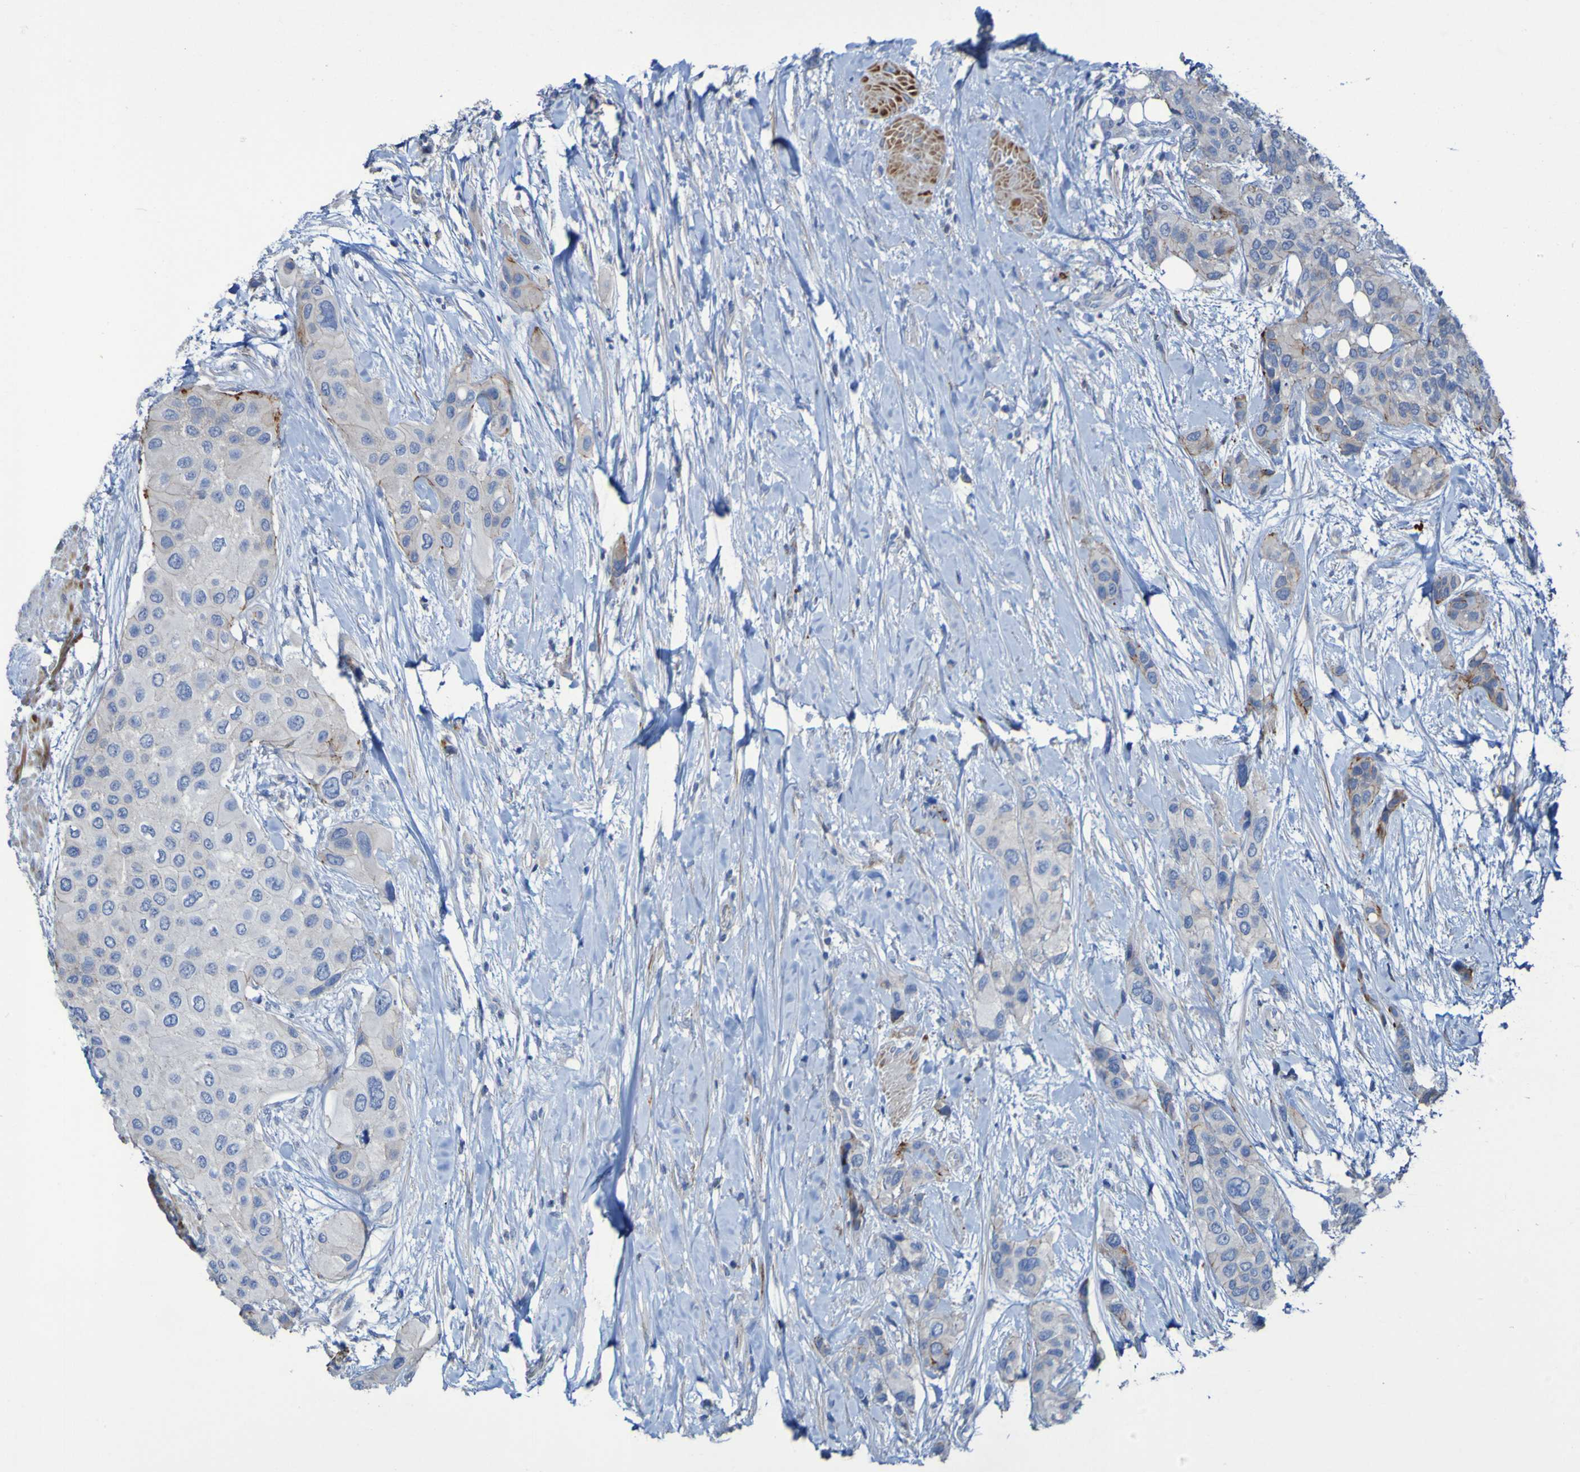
{"staining": {"intensity": "moderate", "quantity": "<25%", "location": "cytoplasmic/membranous"}, "tissue": "urothelial cancer", "cell_type": "Tumor cells", "image_type": "cancer", "snomed": [{"axis": "morphology", "description": "Urothelial carcinoma, High grade"}, {"axis": "topography", "description": "Urinary bladder"}], "caption": "This micrograph demonstrates IHC staining of urothelial cancer, with low moderate cytoplasmic/membranous staining in approximately <25% of tumor cells.", "gene": "RNF182", "patient": {"sex": "female", "age": 56}}